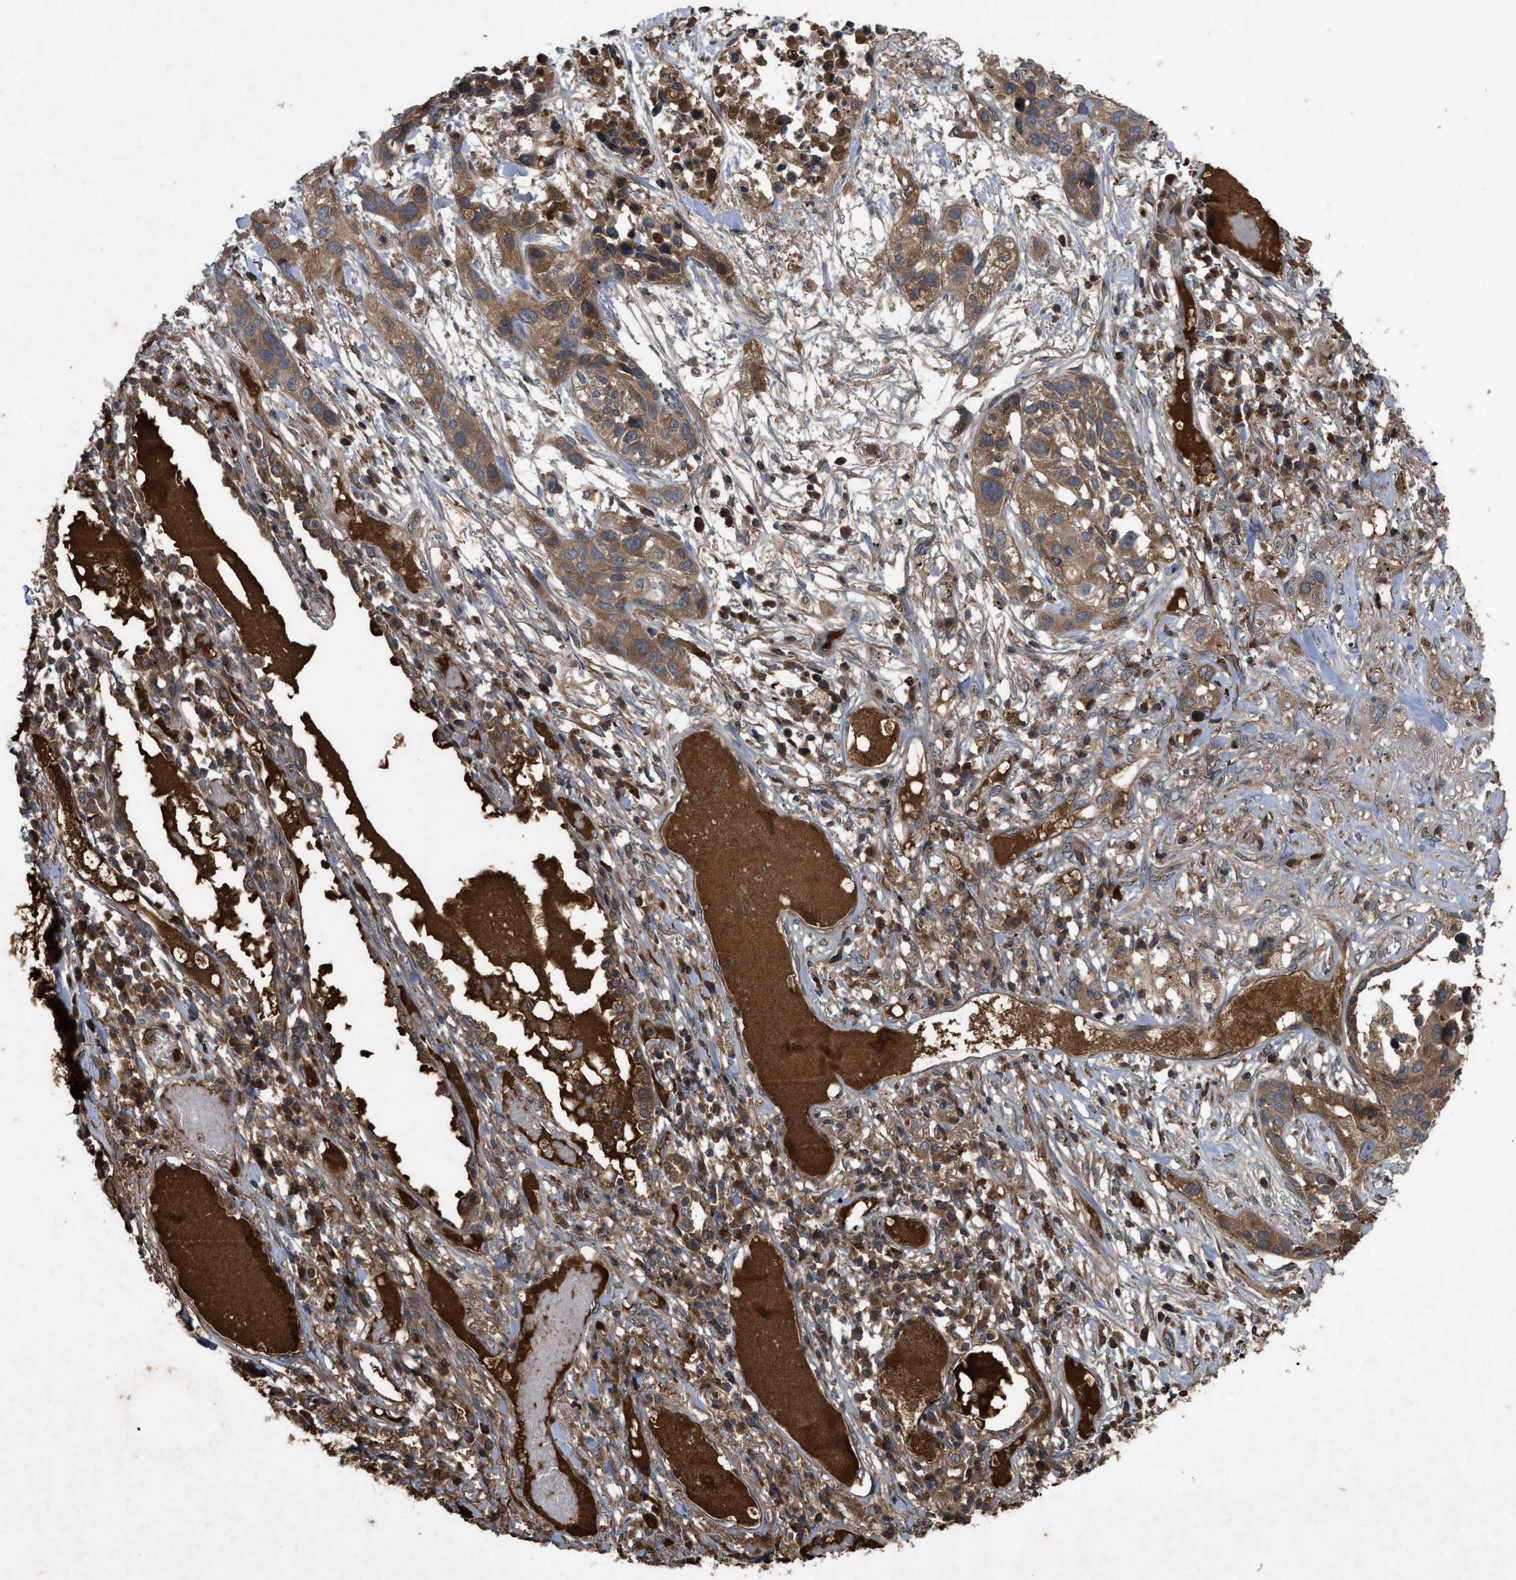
{"staining": {"intensity": "moderate", "quantity": ">75%", "location": "cytoplasmic/membranous"}, "tissue": "lung cancer", "cell_type": "Tumor cells", "image_type": "cancer", "snomed": [{"axis": "morphology", "description": "Squamous cell carcinoma, NOS"}, {"axis": "topography", "description": "Lung"}], "caption": "A brown stain highlights moderate cytoplasmic/membranous staining of a protein in squamous cell carcinoma (lung) tumor cells. The staining is performed using DAB (3,3'-diaminobenzidine) brown chromogen to label protein expression. The nuclei are counter-stained blue using hematoxylin.", "gene": "RAB2A", "patient": {"sex": "male", "age": 71}}